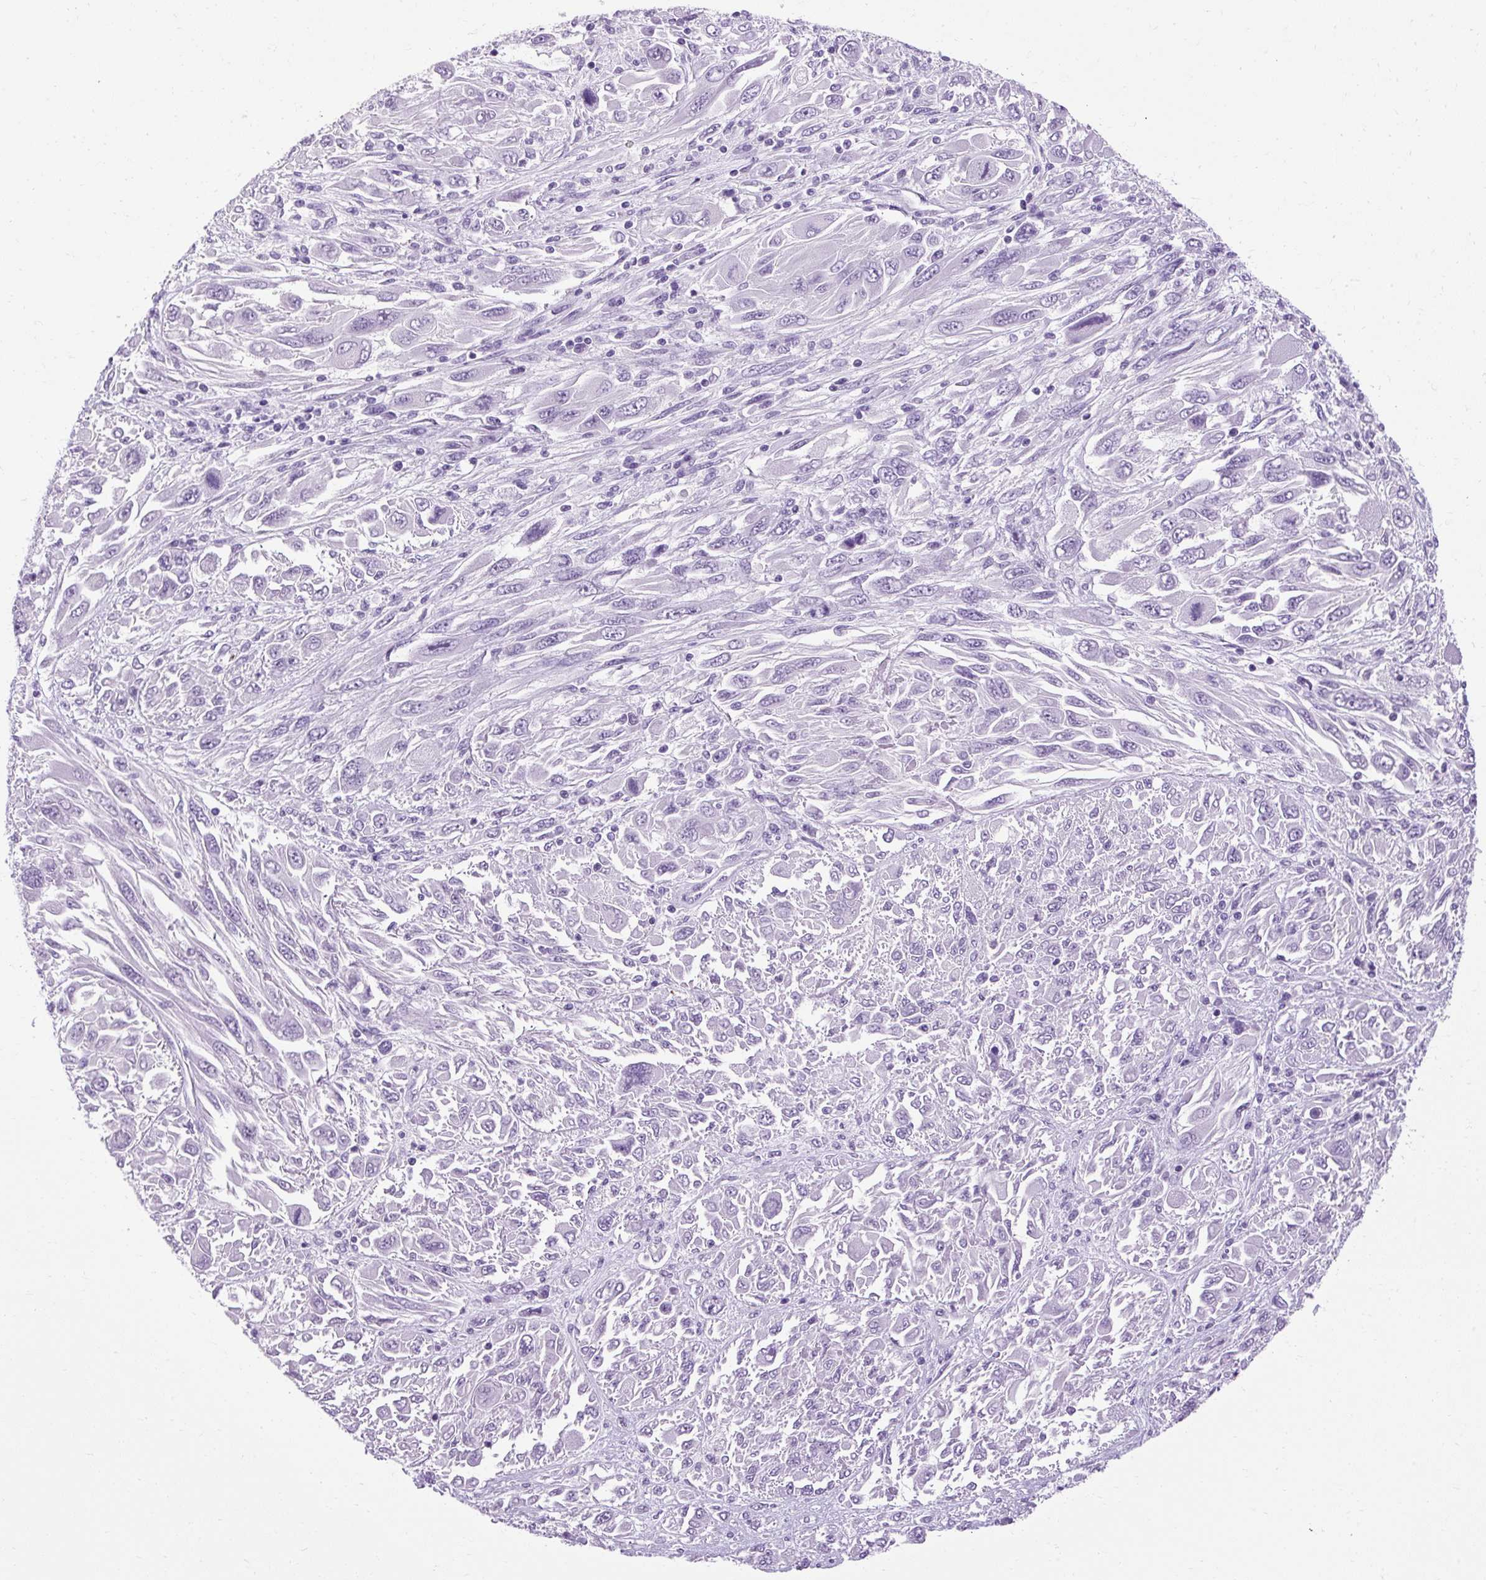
{"staining": {"intensity": "negative", "quantity": "none", "location": "none"}, "tissue": "melanoma", "cell_type": "Tumor cells", "image_type": "cancer", "snomed": [{"axis": "morphology", "description": "Malignant melanoma, NOS"}, {"axis": "topography", "description": "Skin"}], "caption": "High power microscopy photomicrograph of an immunohistochemistry (IHC) photomicrograph of melanoma, revealing no significant staining in tumor cells. (Brightfield microscopy of DAB (3,3'-diaminobenzidine) immunohistochemistry (IHC) at high magnification).", "gene": "B3GNT4", "patient": {"sex": "female", "age": 91}}